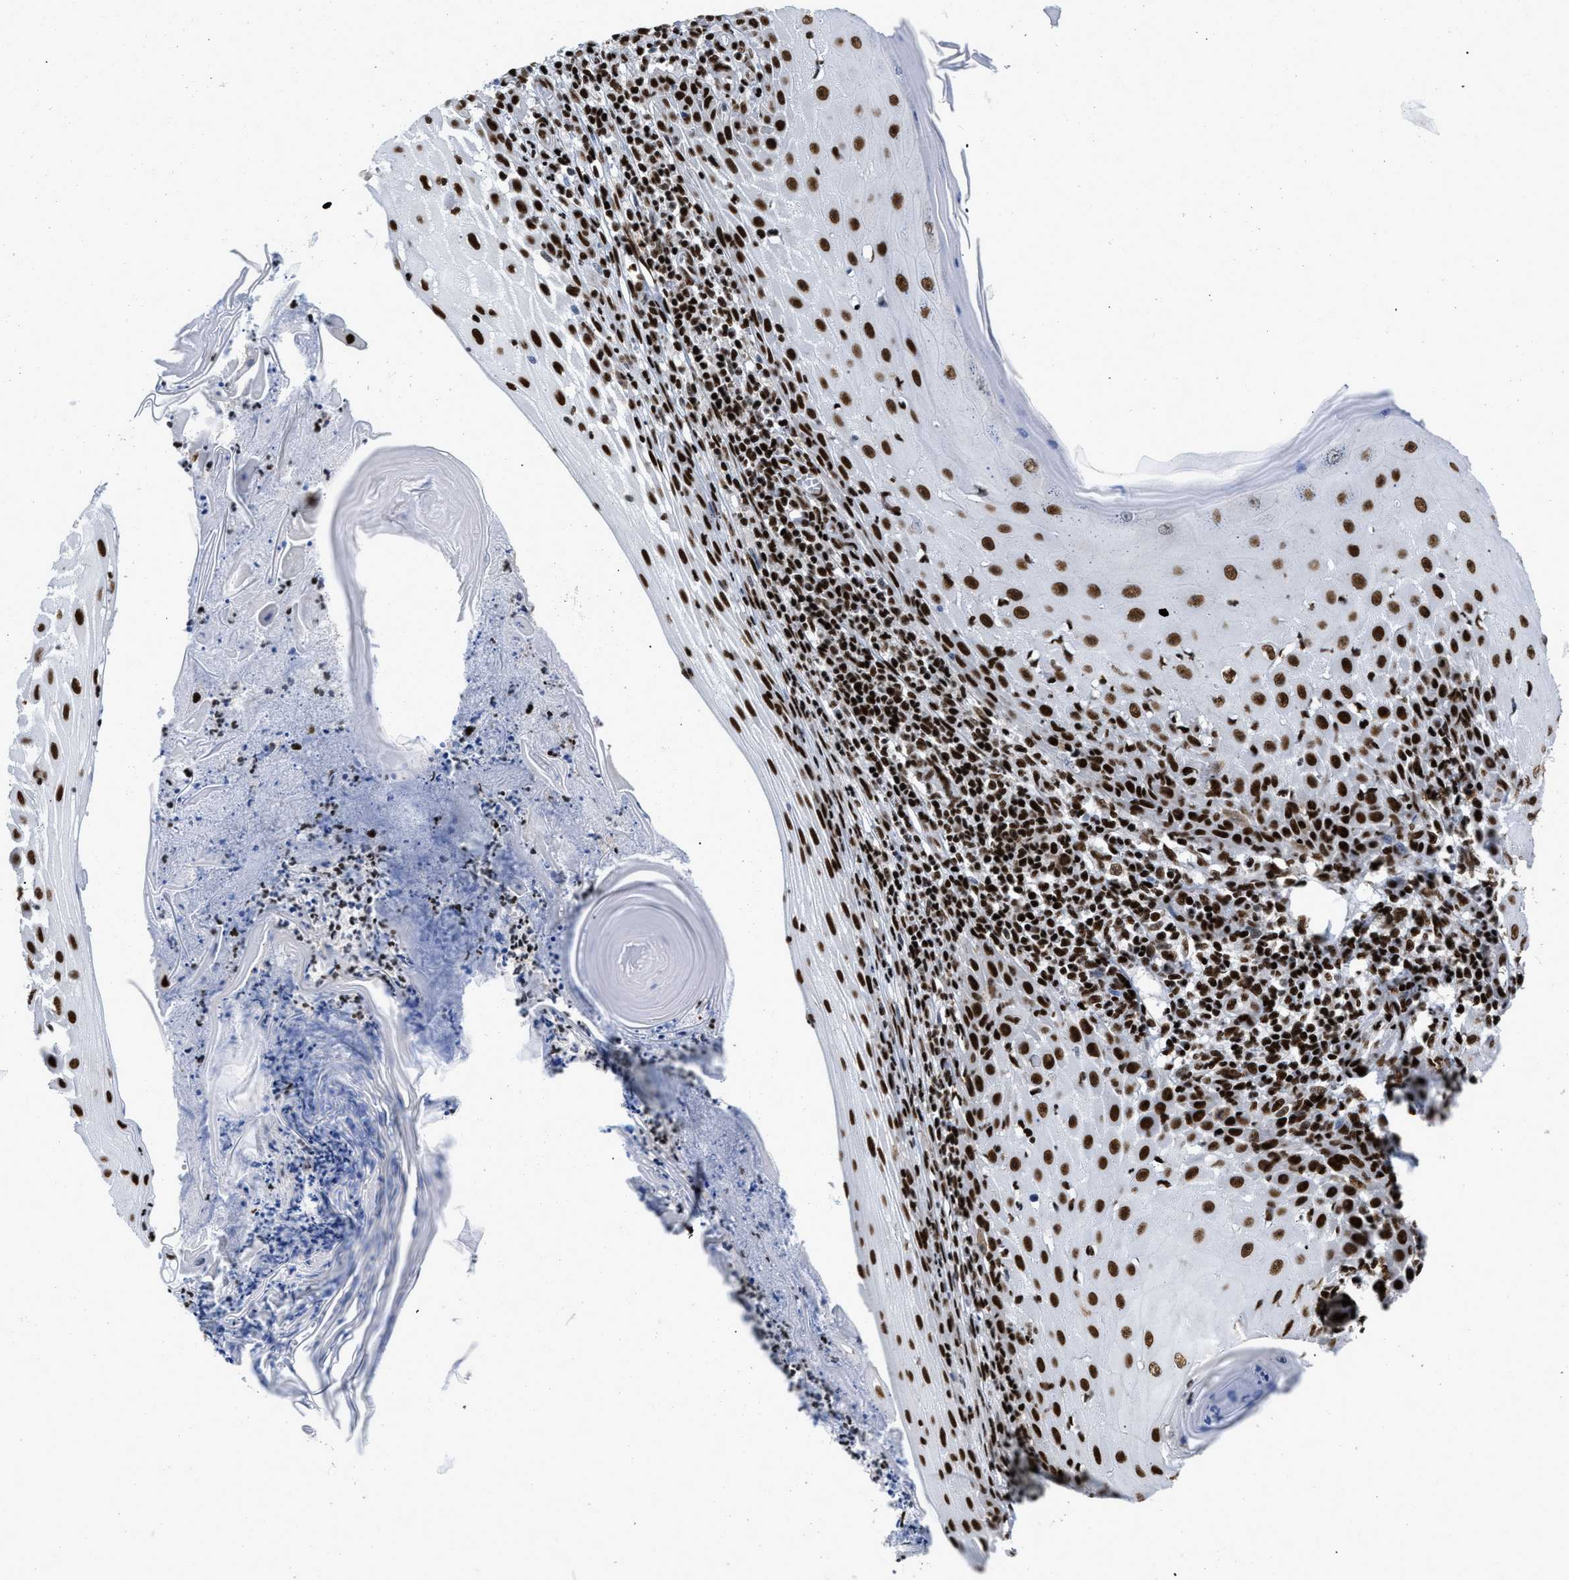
{"staining": {"intensity": "strong", "quantity": ">75%", "location": "nuclear"}, "tissue": "skin cancer", "cell_type": "Tumor cells", "image_type": "cancer", "snomed": [{"axis": "morphology", "description": "Squamous cell carcinoma, NOS"}, {"axis": "topography", "description": "Skin"}], "caption": "High-power microscopy captured an immunohistochemistry image of skin cancer, revealing strong nuclear expression in about >75% of tumor cells. Immunohistochemistry (ihc) stains the protein of interest in brown and the nuclei are stained blue.", "gene": "CREB1", "patient": {"sex": "female", "age": 73}}